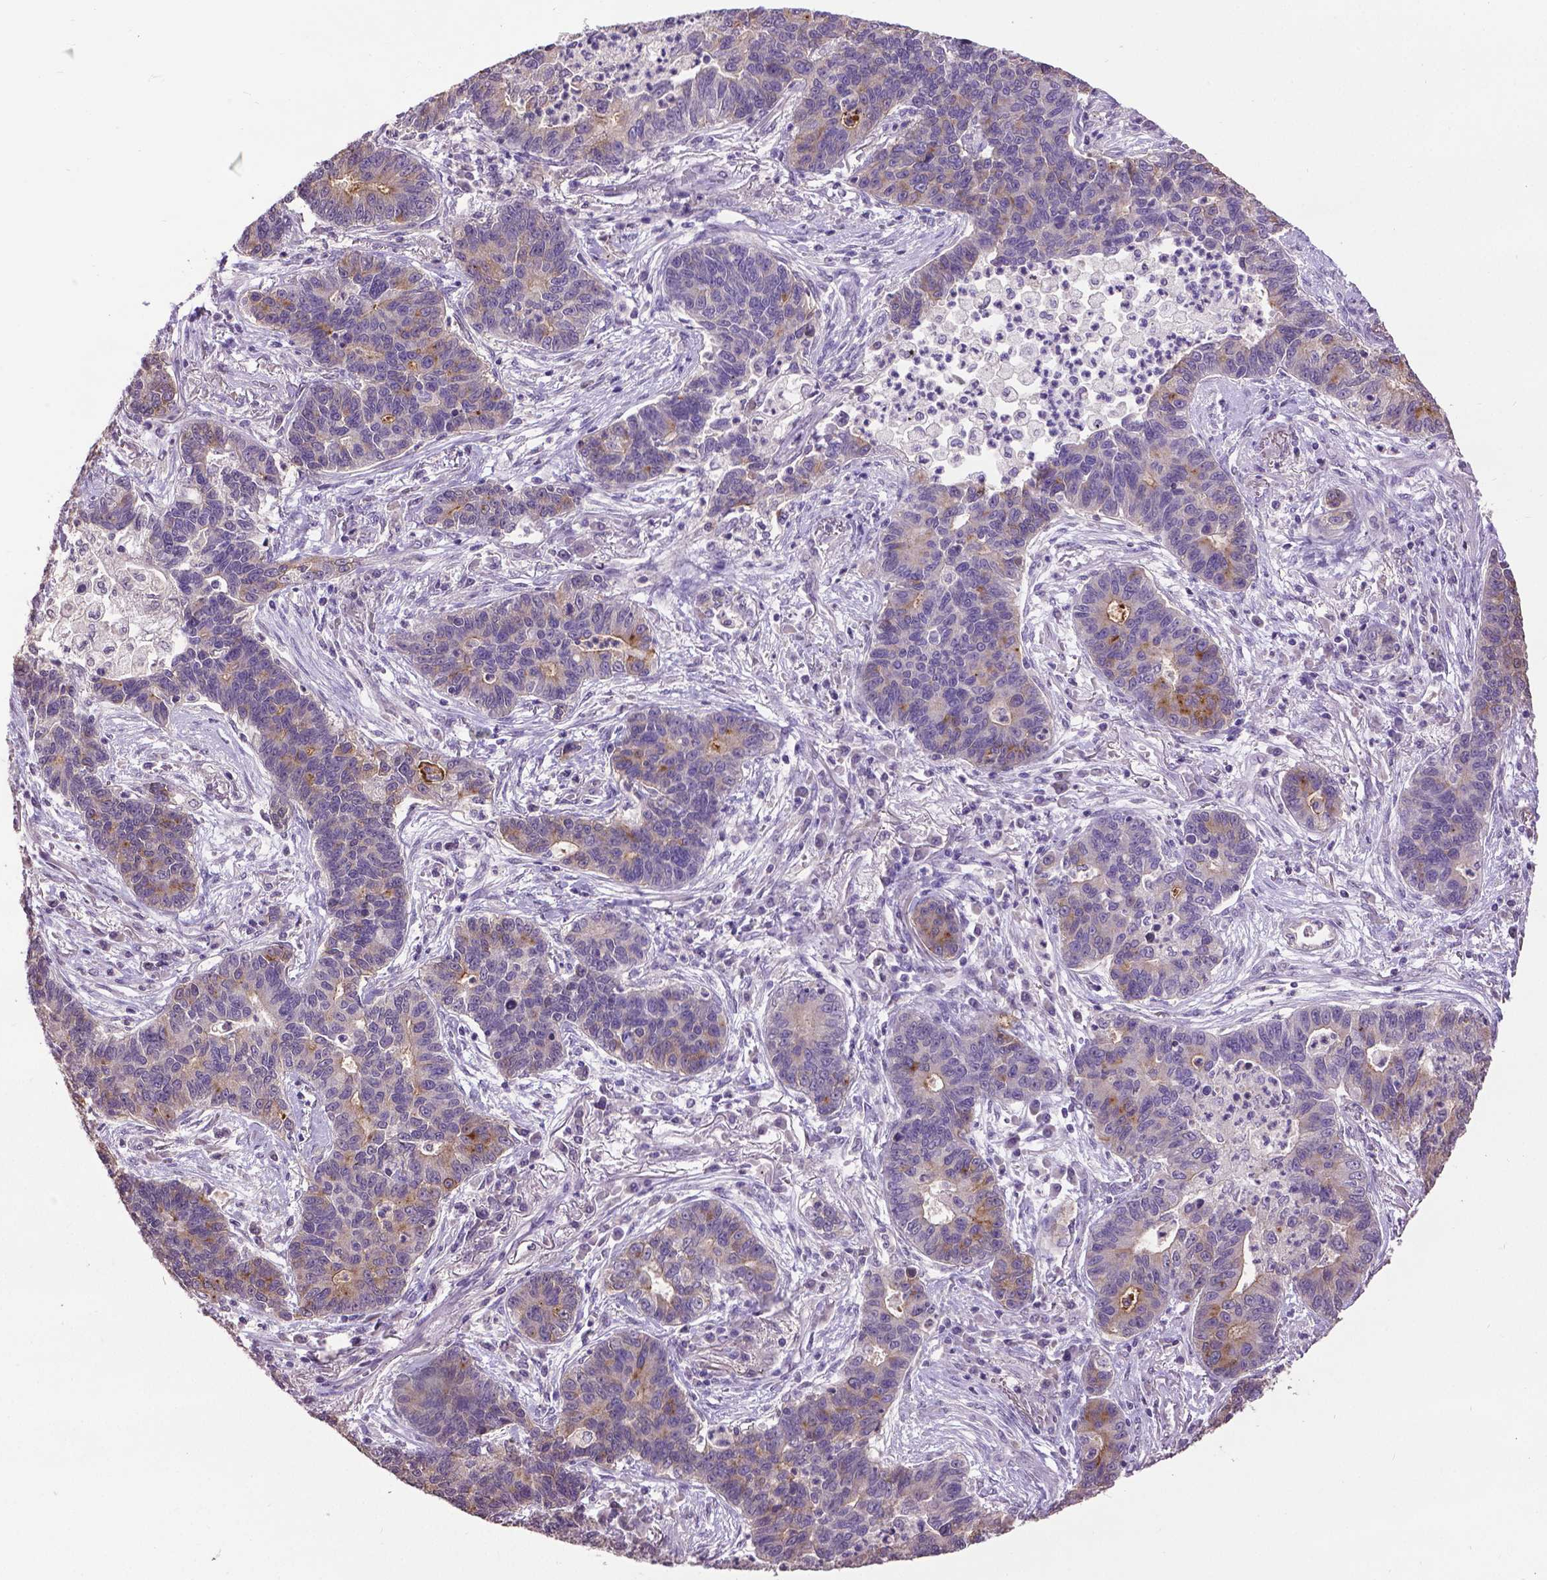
{"staining": {"intensity": "weak", "quantity": "<25%", "location": "cytoplasmic/membranous"}, "tissue": "lung cancer", "cell_type": "Tumor cells", "image_type": "cancer", "snomed": [{"axis": "morphology", "description": "Adenocarcinoma, NOS"}, {"axis": "topography", "description": "Lung"}], "caption": "Immunohistochemistry photomicrograph of neoplastic tissue: lung cancer (adenocarcinoma) stained with DAB exhibits no significant protein staining in tumor cells. (Brightfield microscopy of DAB (3,3'-diaminobenzidine) IHC at high magnification).", "gene": "CPM", "patient": {"sex": "female", "age": 57}}